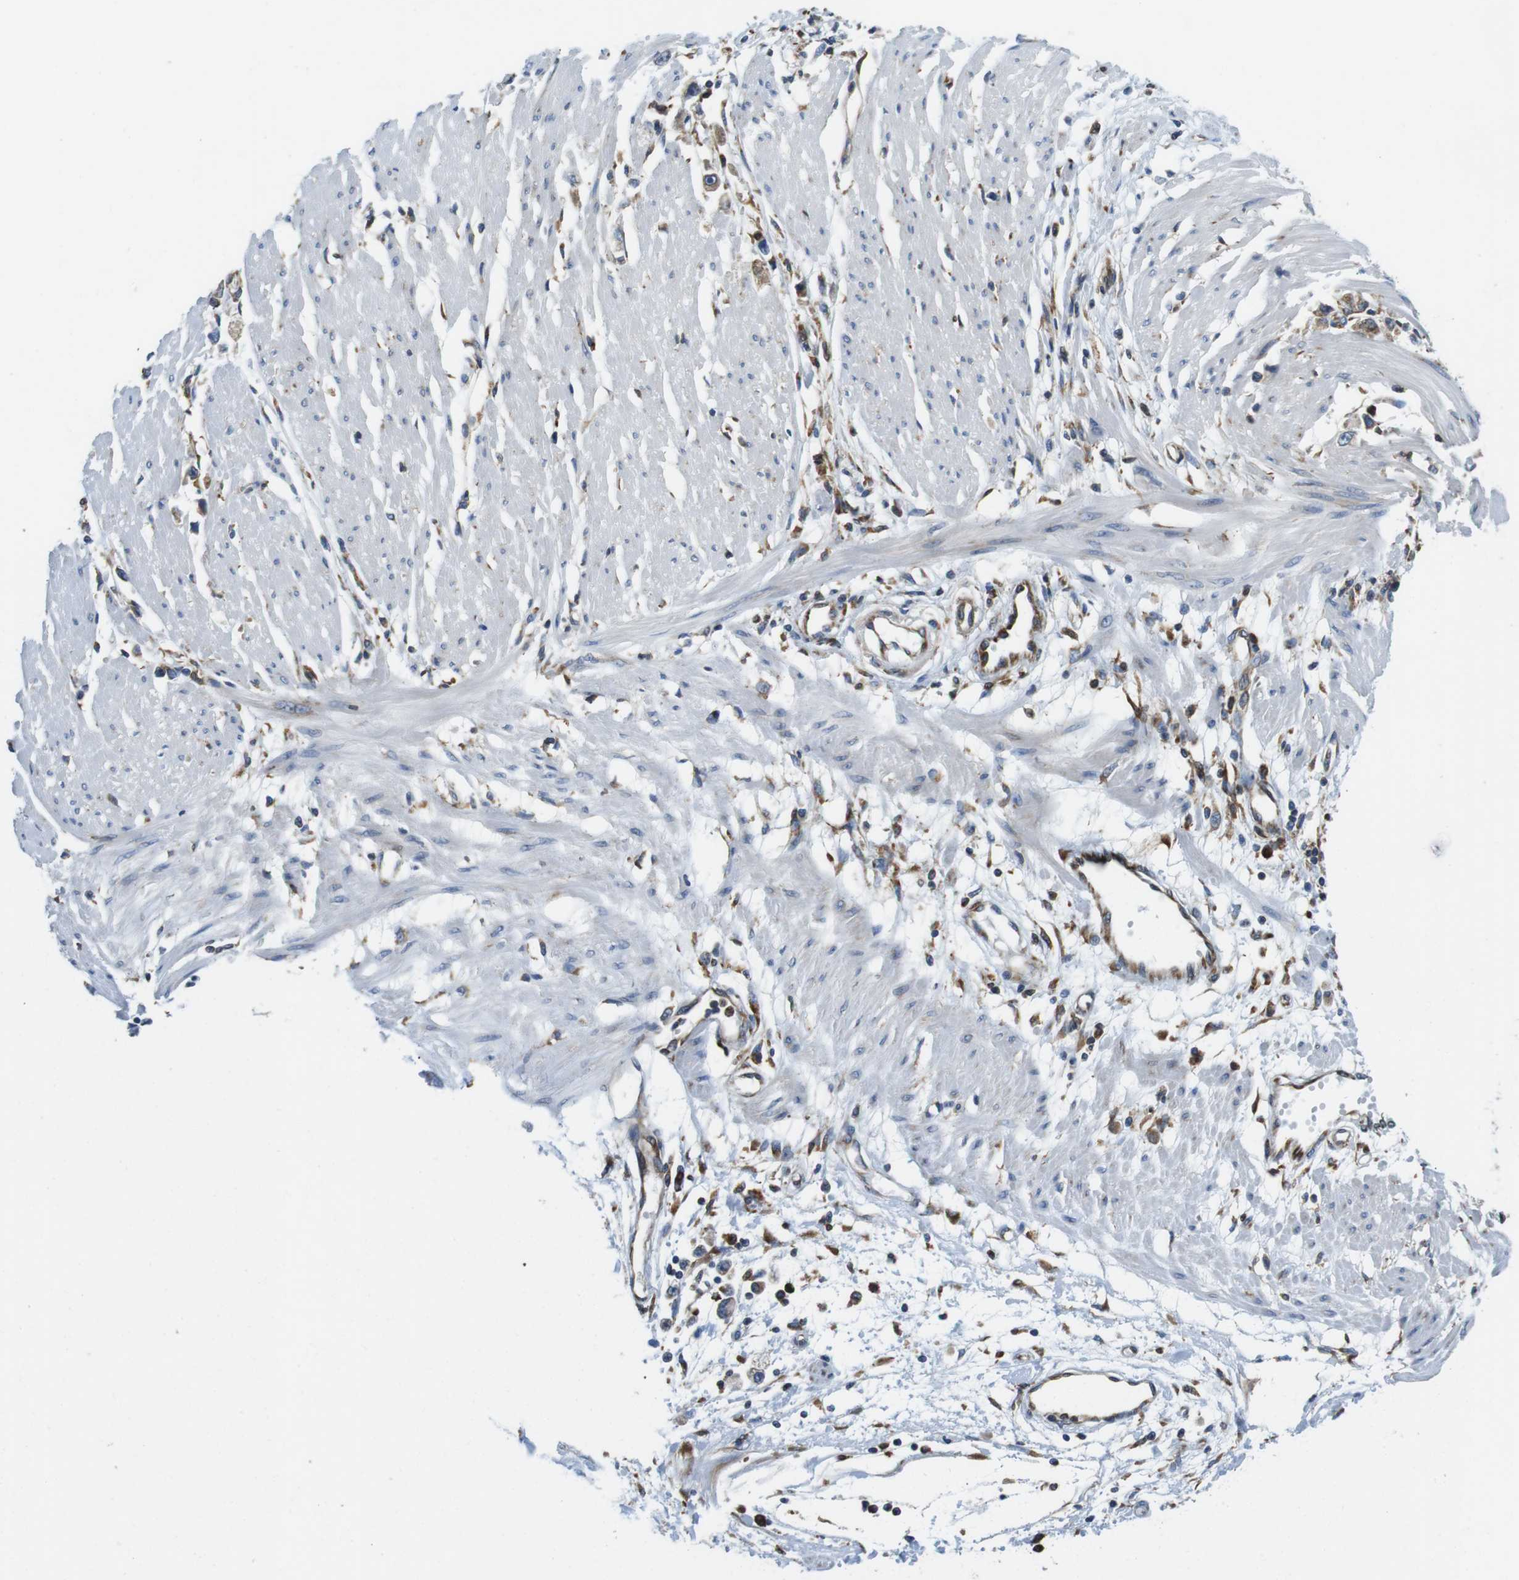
{"staining": {"intensity": "moderate", "quantity": "25%-75%", "location": "cytoplasmic/membranous"}, "tissue": "stomach cancer", "cell_type": "Tumor cells", "image_type": "cancer", "snomed": [{"axis": "morphology", "description": "Adenocarcinoma, NOS"}, {"axis": "topography", "description": "Stomach"}], "caption": "An image showing moderate cytoplasmic/membranous positivity in approximately 25%-75% of tumor cells in stomach adenocarcinoma, as visualized by brown immunohistochemical staining.", "gene": "UGGT1", "patient": {"sex": "female", "age": 59}}